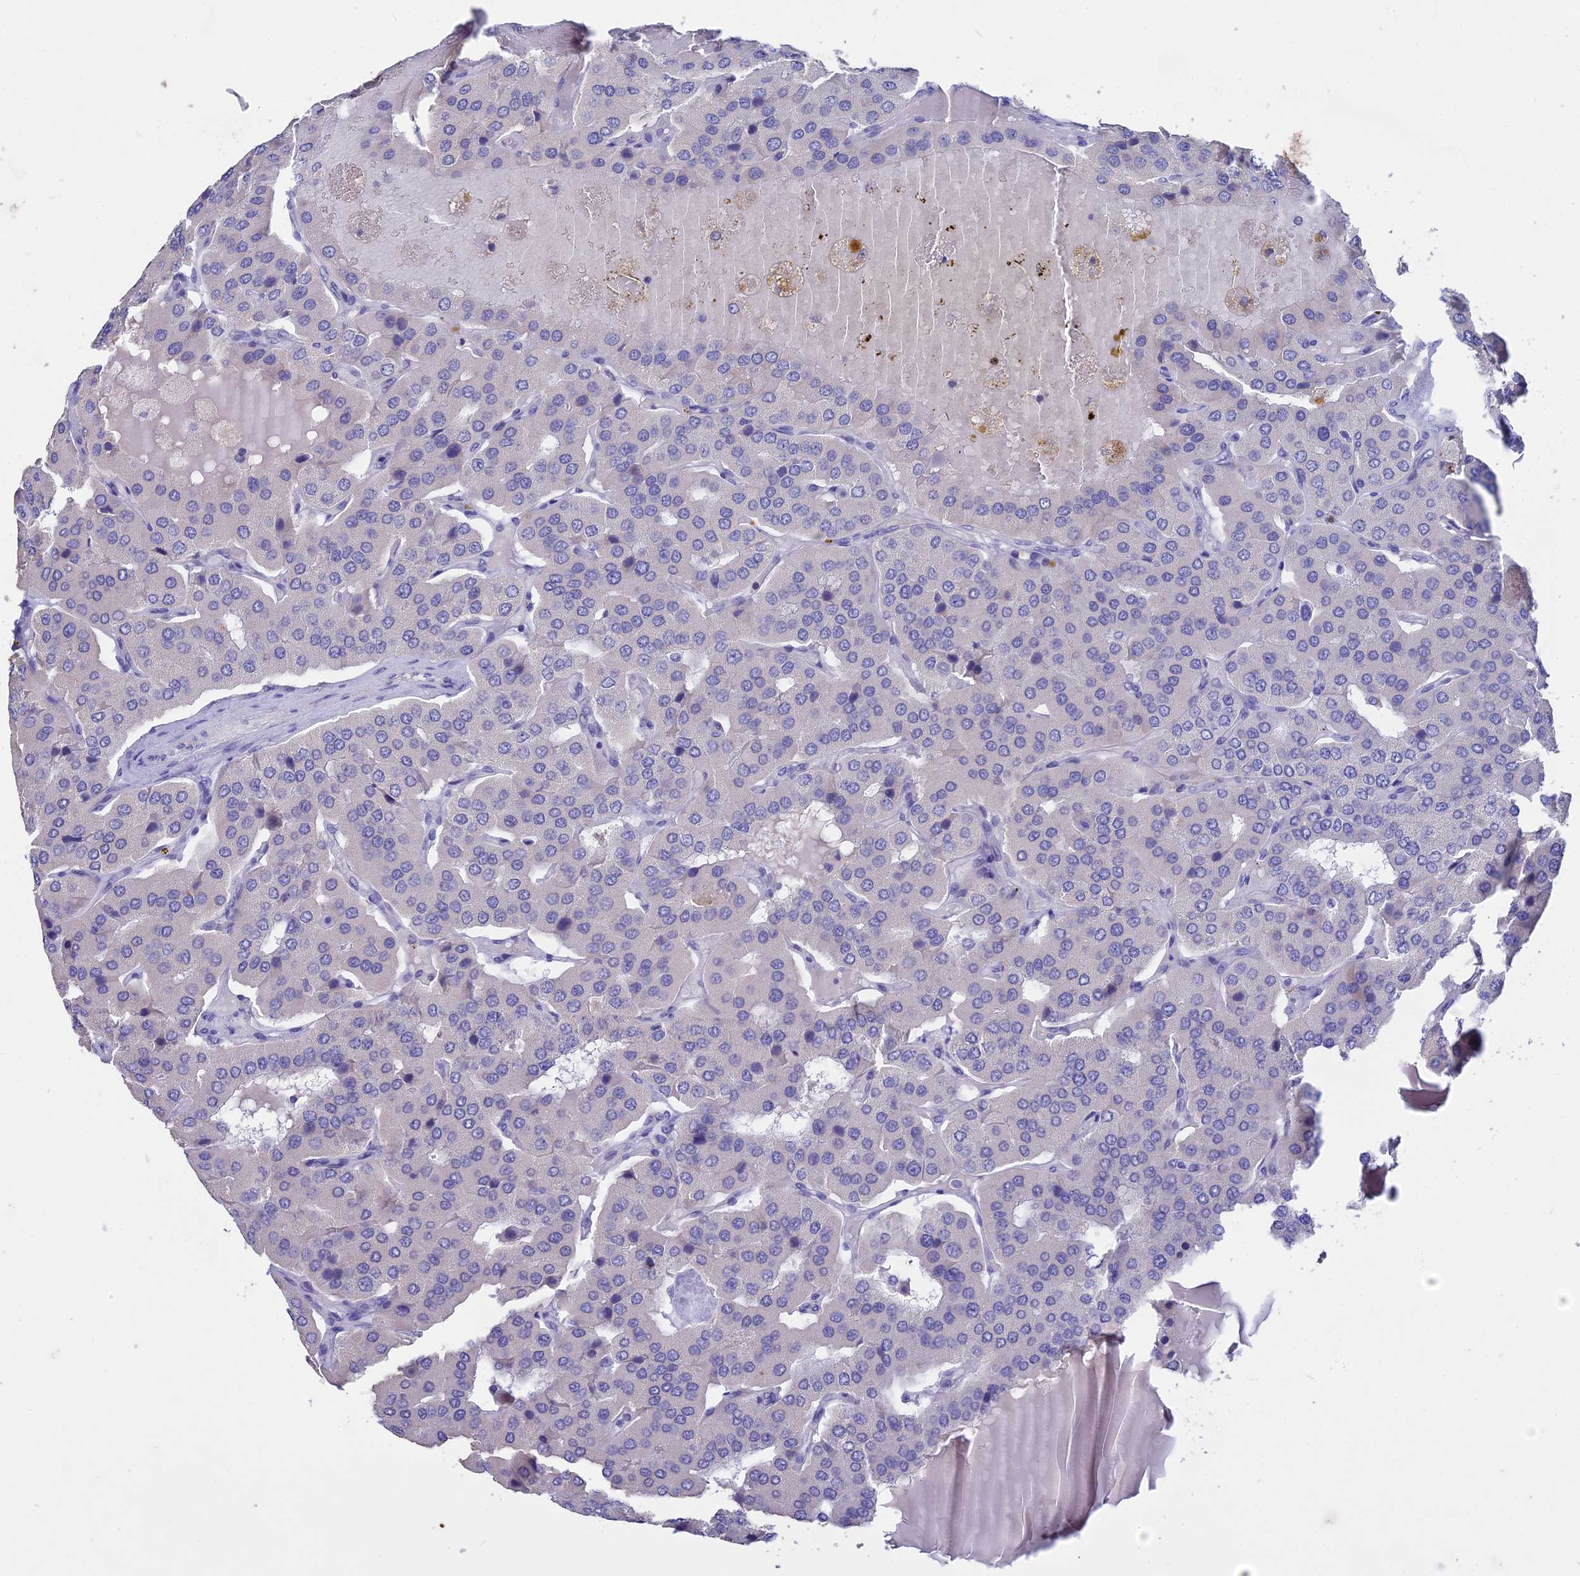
{"staining": {"intensity": "negative", "quantity": "none", "location": "none"}, "tissue": "parathyroid gland", "cell_type": "Glandular cells", "image_type": "normal", "snomed": [{"axis": "morphology", "description": "Normal tissue, NOS"}, {"axis": "morphology", "description": "Adenoma, NOS"}, {"axis": "topography", "description": "Parathyroid gland"}], "caption": "This histopathology image is of normal parathyroid gland stained with IHC to label a protein in brown with the nuclei are counter-stained blue. There is no staining in glandular cells.", "gene": "BTBD19", "patient": {"sex": "female", "age": 86}}